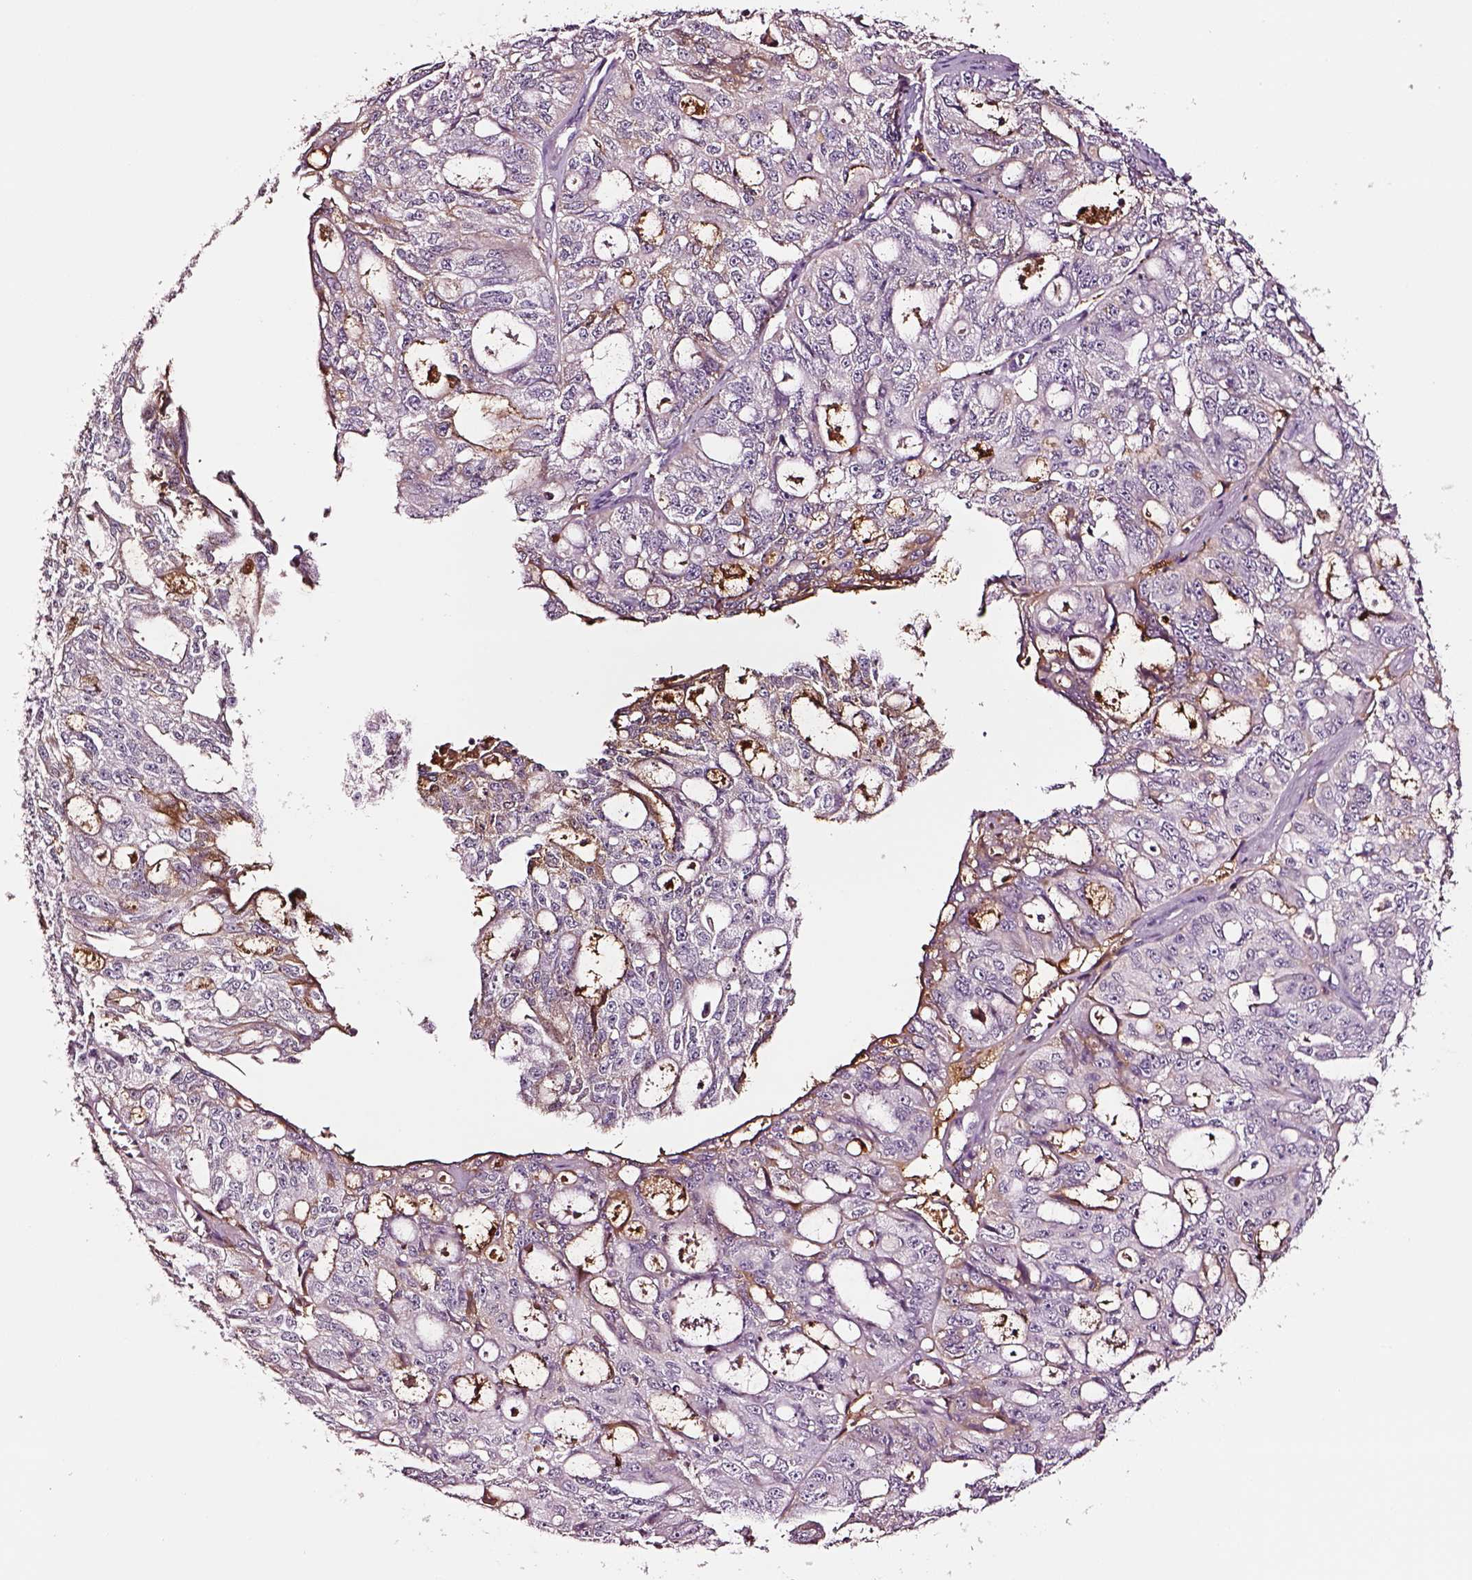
{"staining": {"intensity": "negative", "quantity": "none", "location": "none"}, "tissue": "ovarian cancer", "cell_type": "Tumor cells", "image_type": "cancer", "snomed": [{"axis": "morphology", "description": "Carcinoma, endometroid"}, {"axis": "topography", "description": "Ovary"}], "caption": "Tumor cells are negative for brown protein staining in ovarian endometroid carcinoma.", "gene": "TF", "patient": {"sex": "female", "age": 65}}